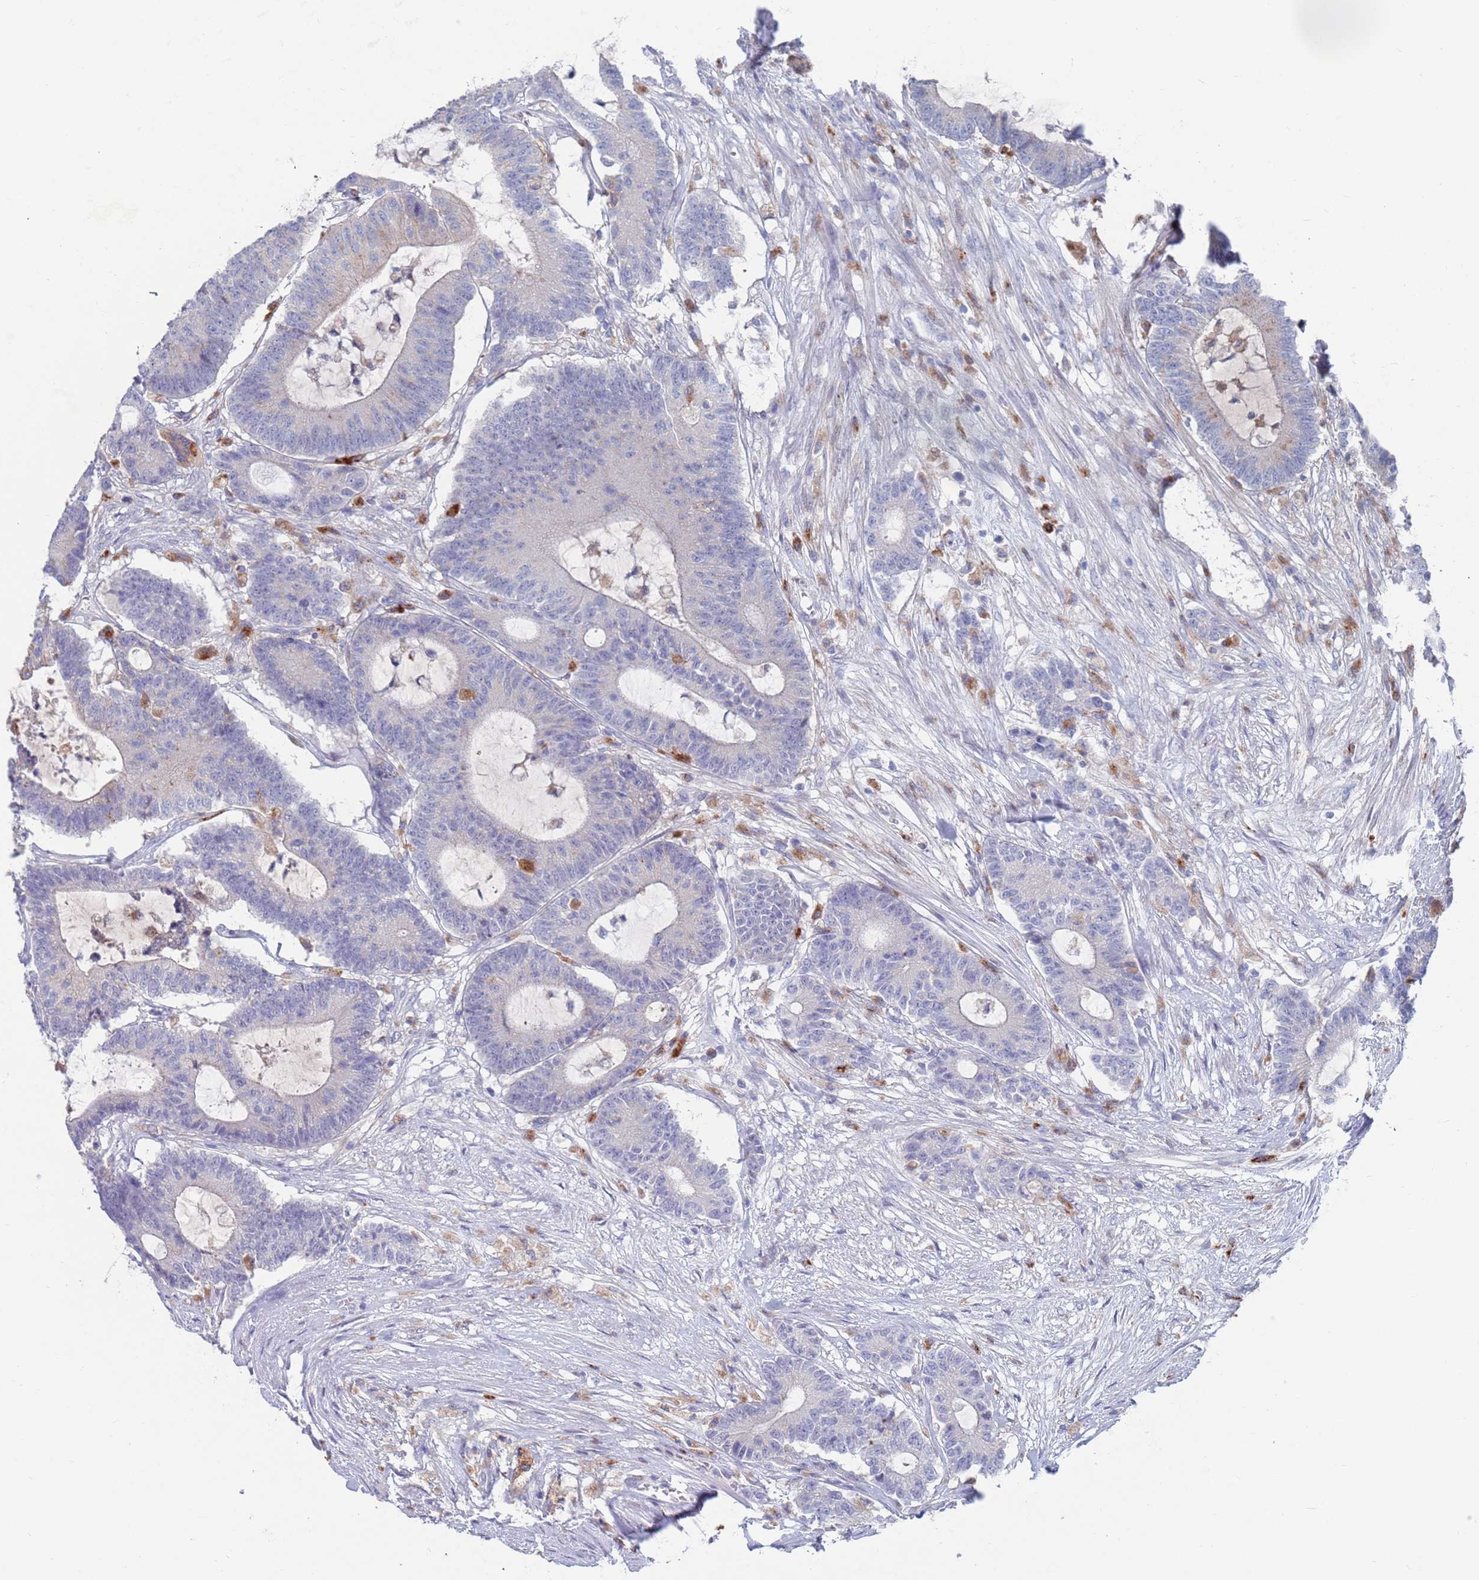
{"staining": {"intensity": "negative", "quantity": "none", "location": "none"}, "tissue": "colorectal cancer", "cell_type": "Tumor cells", "image_type": "cancer", "snomed": [{"axis": "morphology", "description": "Adenocarcinoma, NOS"}, {"axis": "topography", "description": "Colon"}], "caption": "Adenocarcinoma (colorectal) was stained to show a protein in brown. There is no significant expression in tumor cells.", "gene": "FUCA1", "patient": {"sex": "female", "age": 84}}